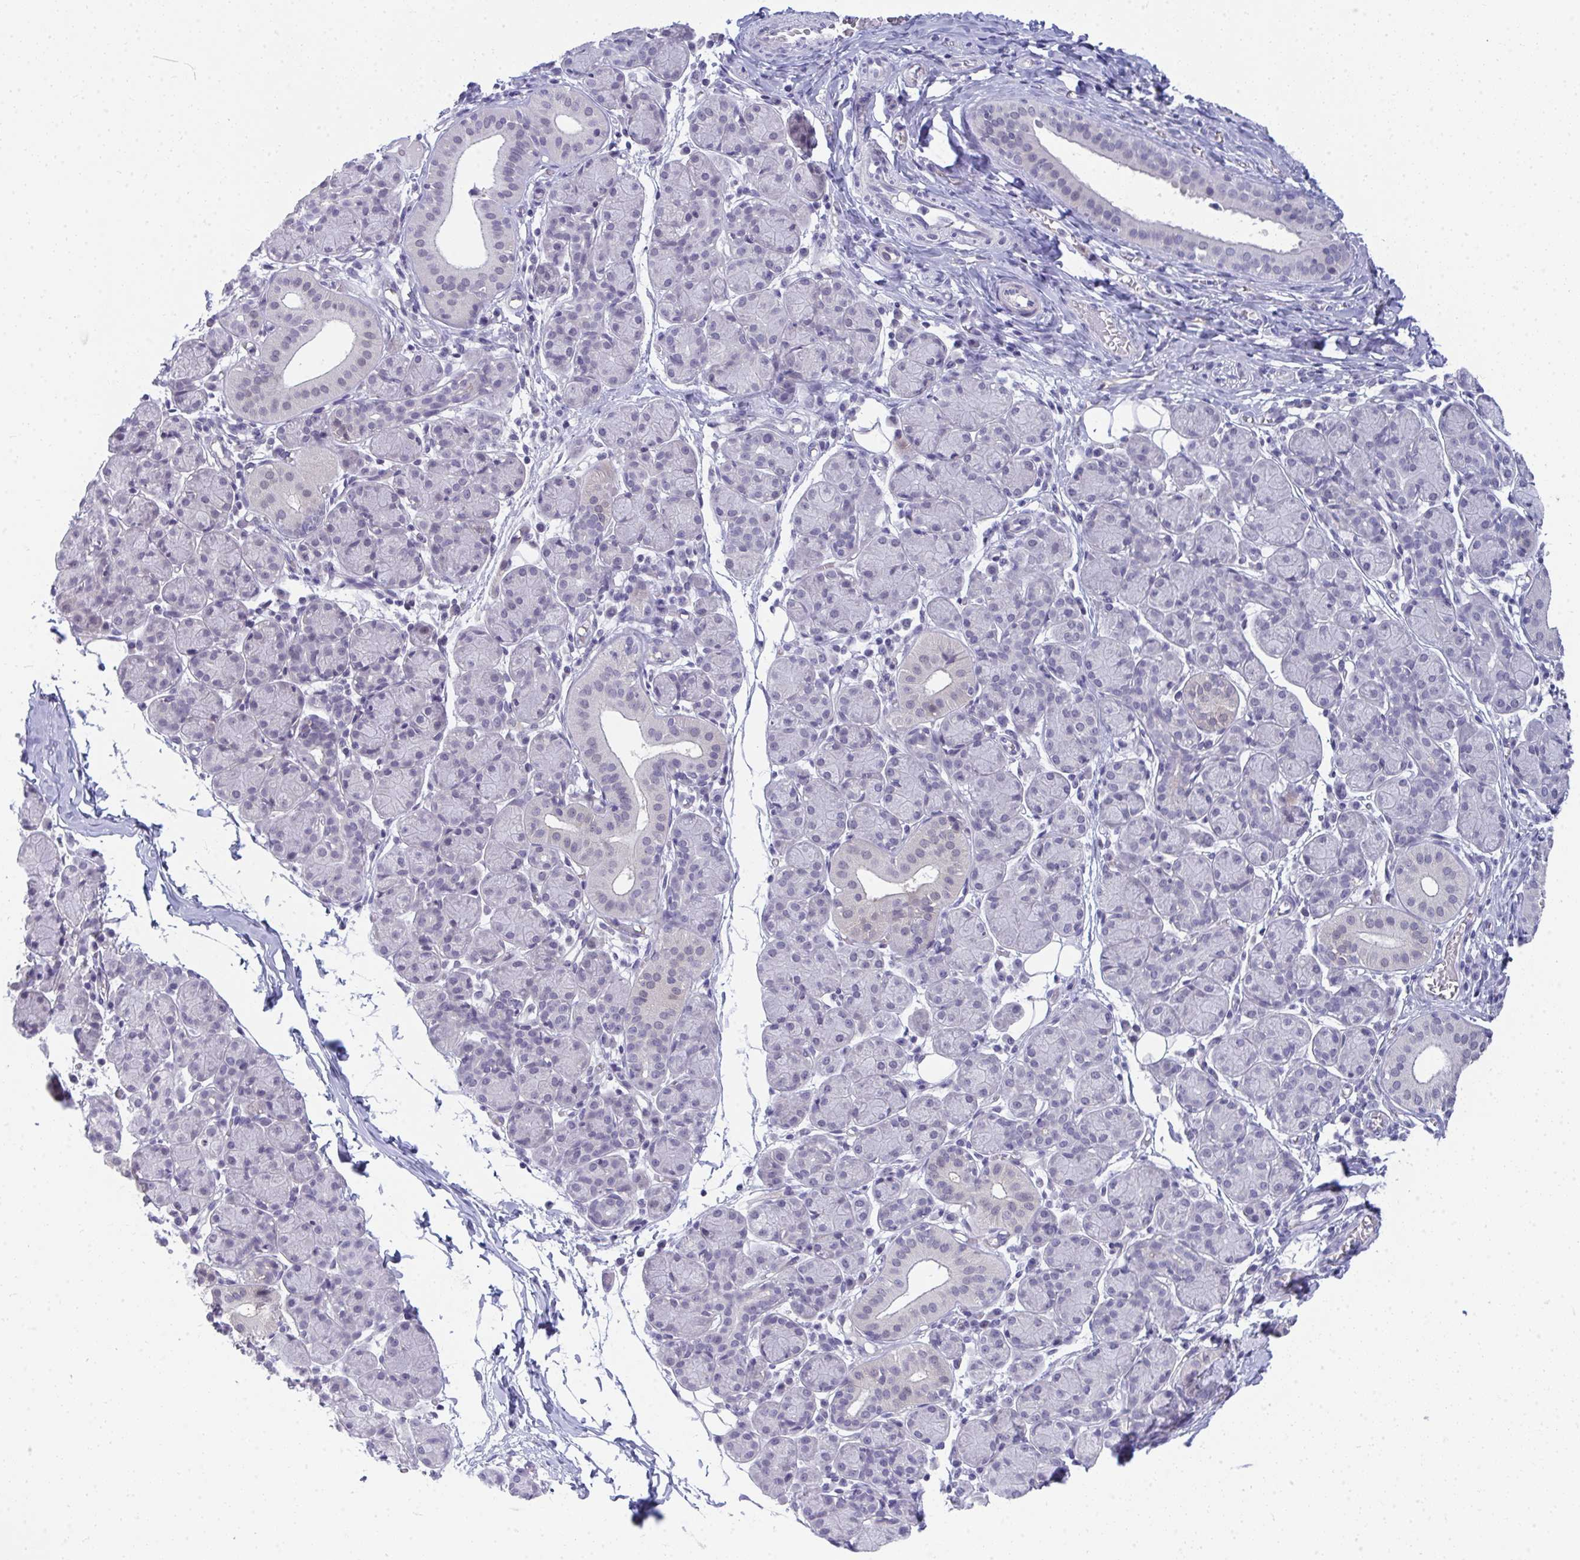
{"staining": {"intensity": "negative", "quantity": "none", "location": "none"}, "tissue": "salivary gland", "cell_type": "Glandular cells", "image_type": "normal", "snomed": [{"axis": "morphology", "description": "Normal tissue, NOS"}, {"axis": "morphology", "description": "Inflammation, NOS"}, {"axis": "topography", "description": "Lymph node"}, {"axis": "topography", "description": "Salivary gland"}], "caption": "High magnification brightfield microscopy of benign salivary gland stained with DAB (3,3'-diaminobenzidine) (brown) and counterstained with hematoxylin (blue): glandular cells show no significant expression. (Immunohistochemistry (ihc), brightfield microscopy, high magnification).", "gene": "TMEM82", "patient": {"sex": "male", "age": 3}}